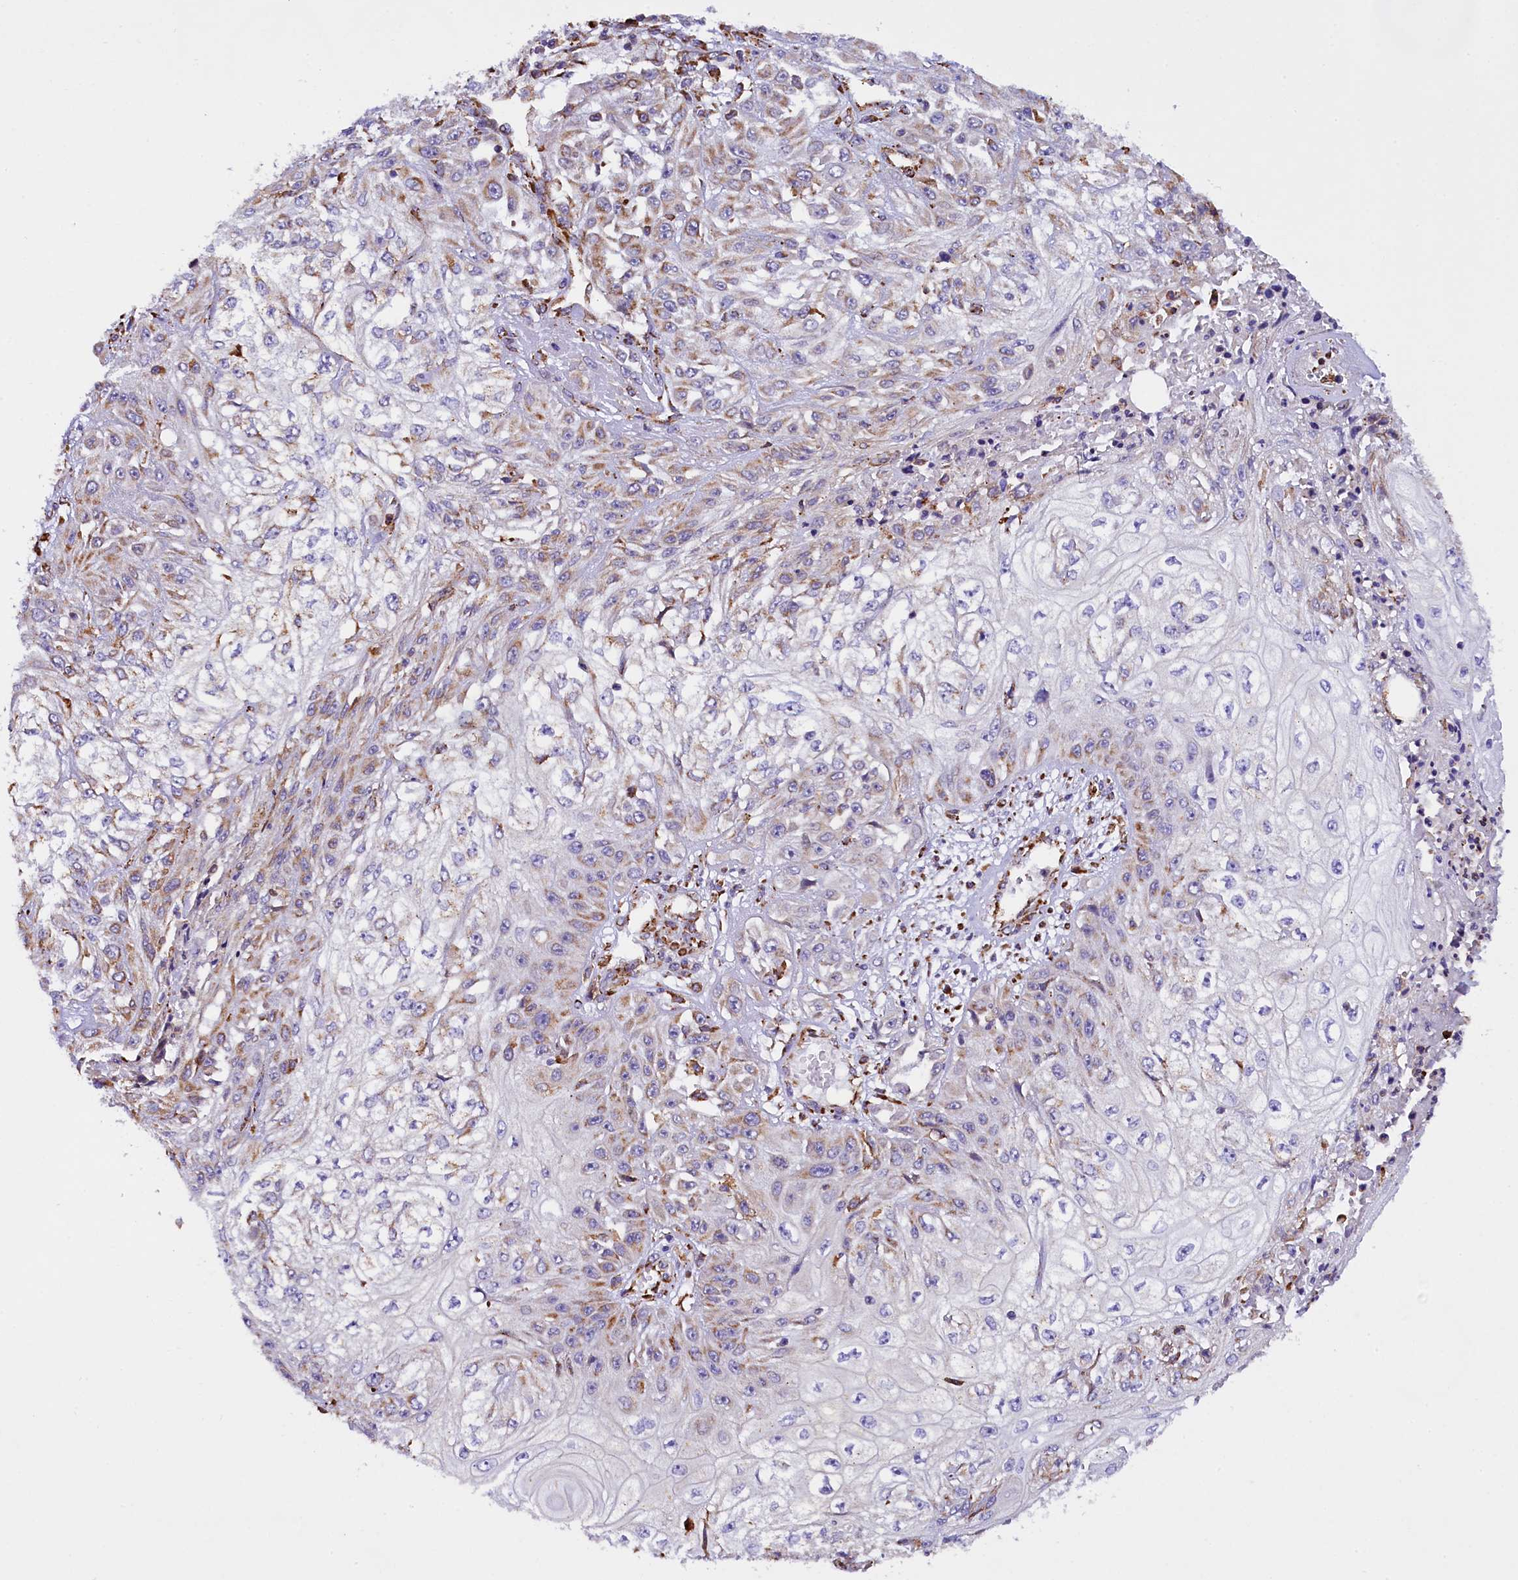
{"staining": {"intensity": "weak", "quantity": "25%-75%", "location": "cytoplasmic/membranous"}, "tissue": "skin cancer", "cell_type": "Tumor cells", "image_type": "cancer", "snomed": [{"axis": "morphology", "description": "Squamous cell carcinoma, NOS"}, {"axis": "morphology", "description": "Squamous cell carcinoma, metastatic, NOS"}, {"axis": "topography", "description": "Skin"}, {"axis": "topography", "description": "Lymph node"}], "caption": "Weak cytoplasmic/membranous positivity for a protein is present in approximately 25%-75% of tumor cells of skin squamous cell carcinoma using IHC.", "gene": "CAPS2", "patient": {"sex": "male", "age": 75}}